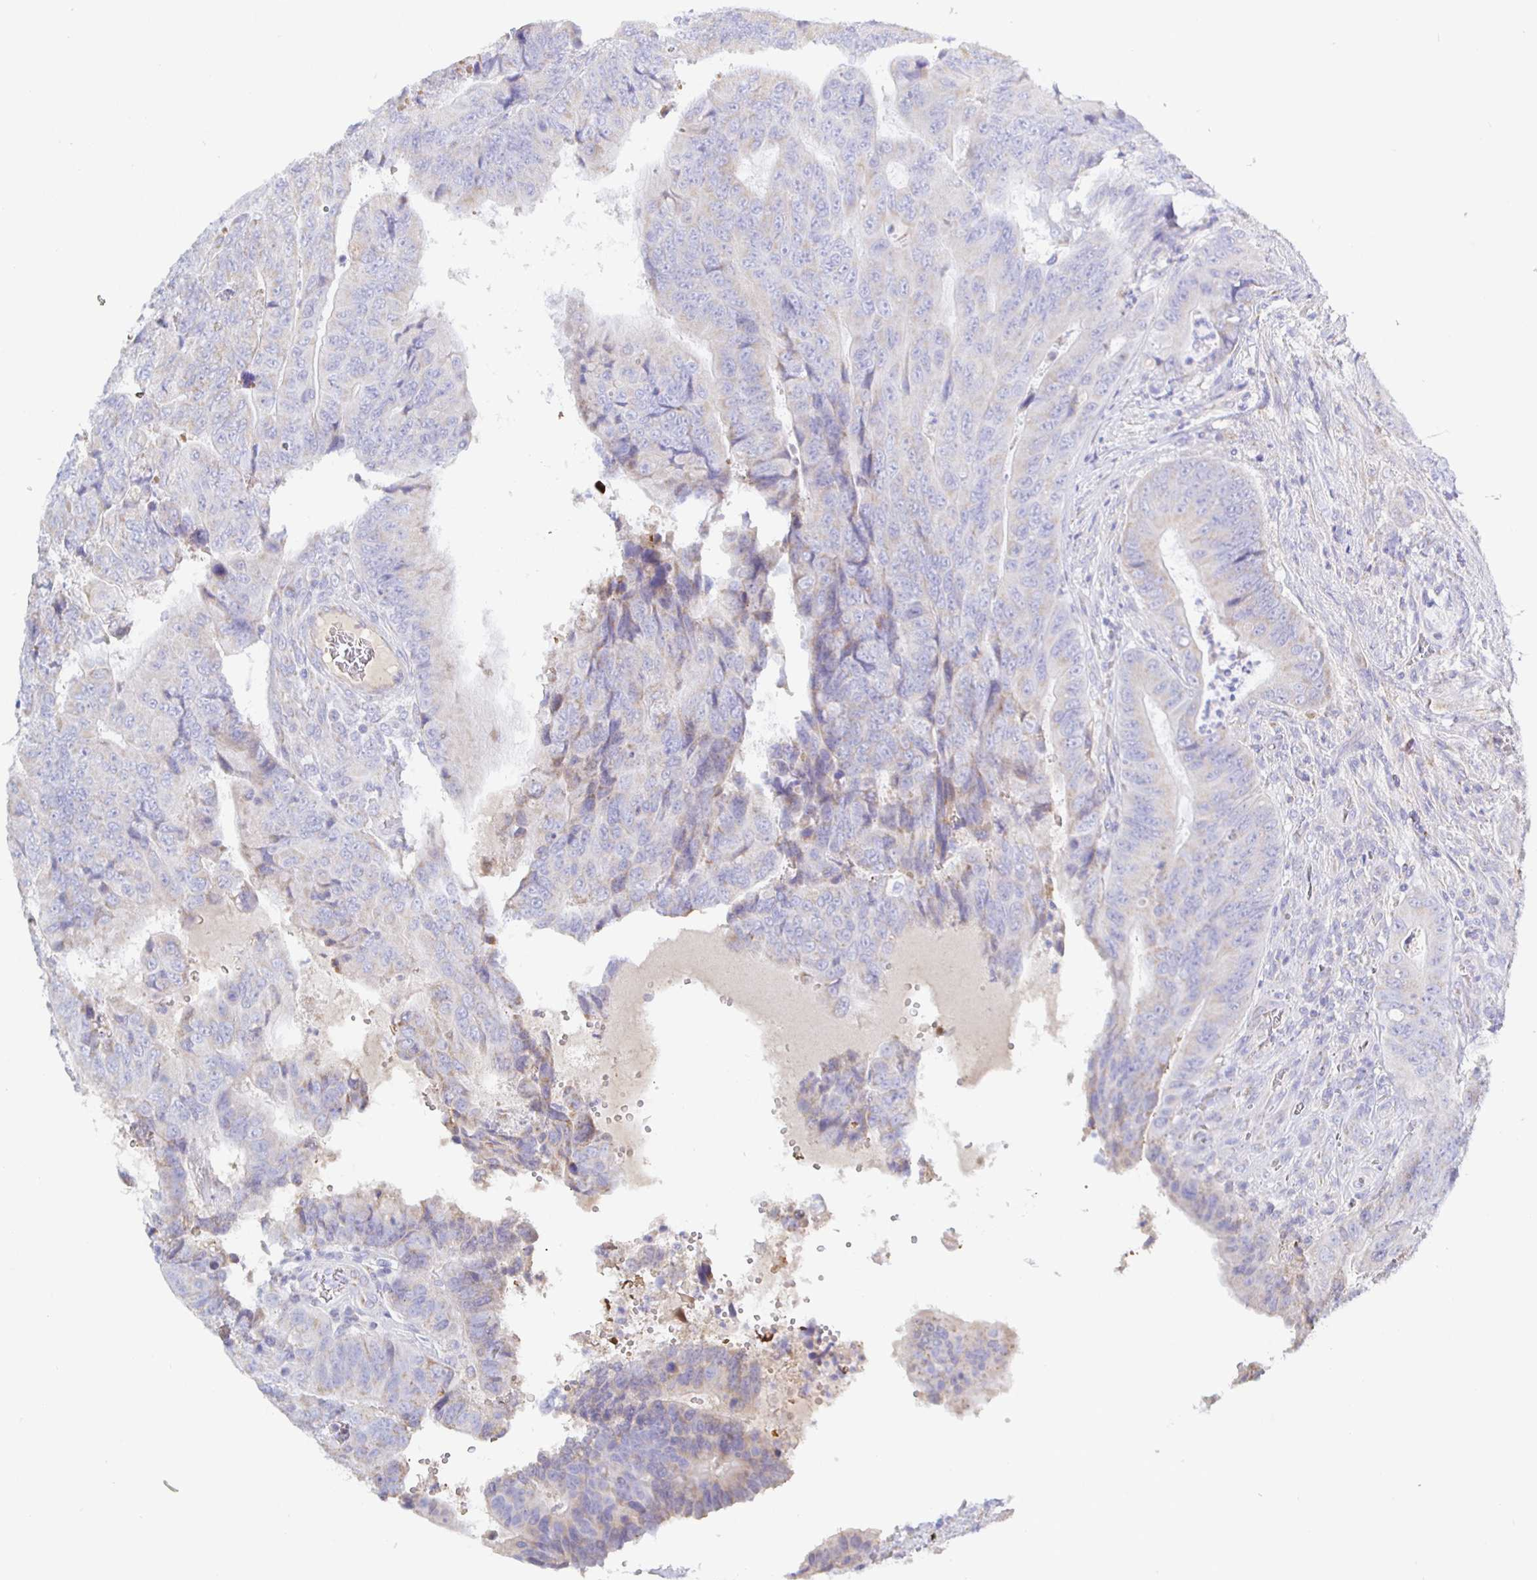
{"staining": {"intensity": "weak", "quantity": "25%-75%", "location": "cytoplasmic/membranous"}, "tissue": "colorectal cancer", "cell_type": "Tumor cells", "image_type": "cancer", "snomed": [{"axis": "morphology", "description": "Adenocarcinoma, NOS"}, {"axis": "topography", "description": "Colon"}], "caption": "Tumor cells exhibit low levels of weak cytoplasmic/membranous expression in approximately 25%-75% of cells in colorectal cancer. The staining is performed using DAB (3,3'-diaminobenzidine) brown chromogen to label protein expression. The nuclei are counter-stained blue using hematoxylin.", "gene": "SYNGR4", "patient": {"sex": "female", "age": 48}}